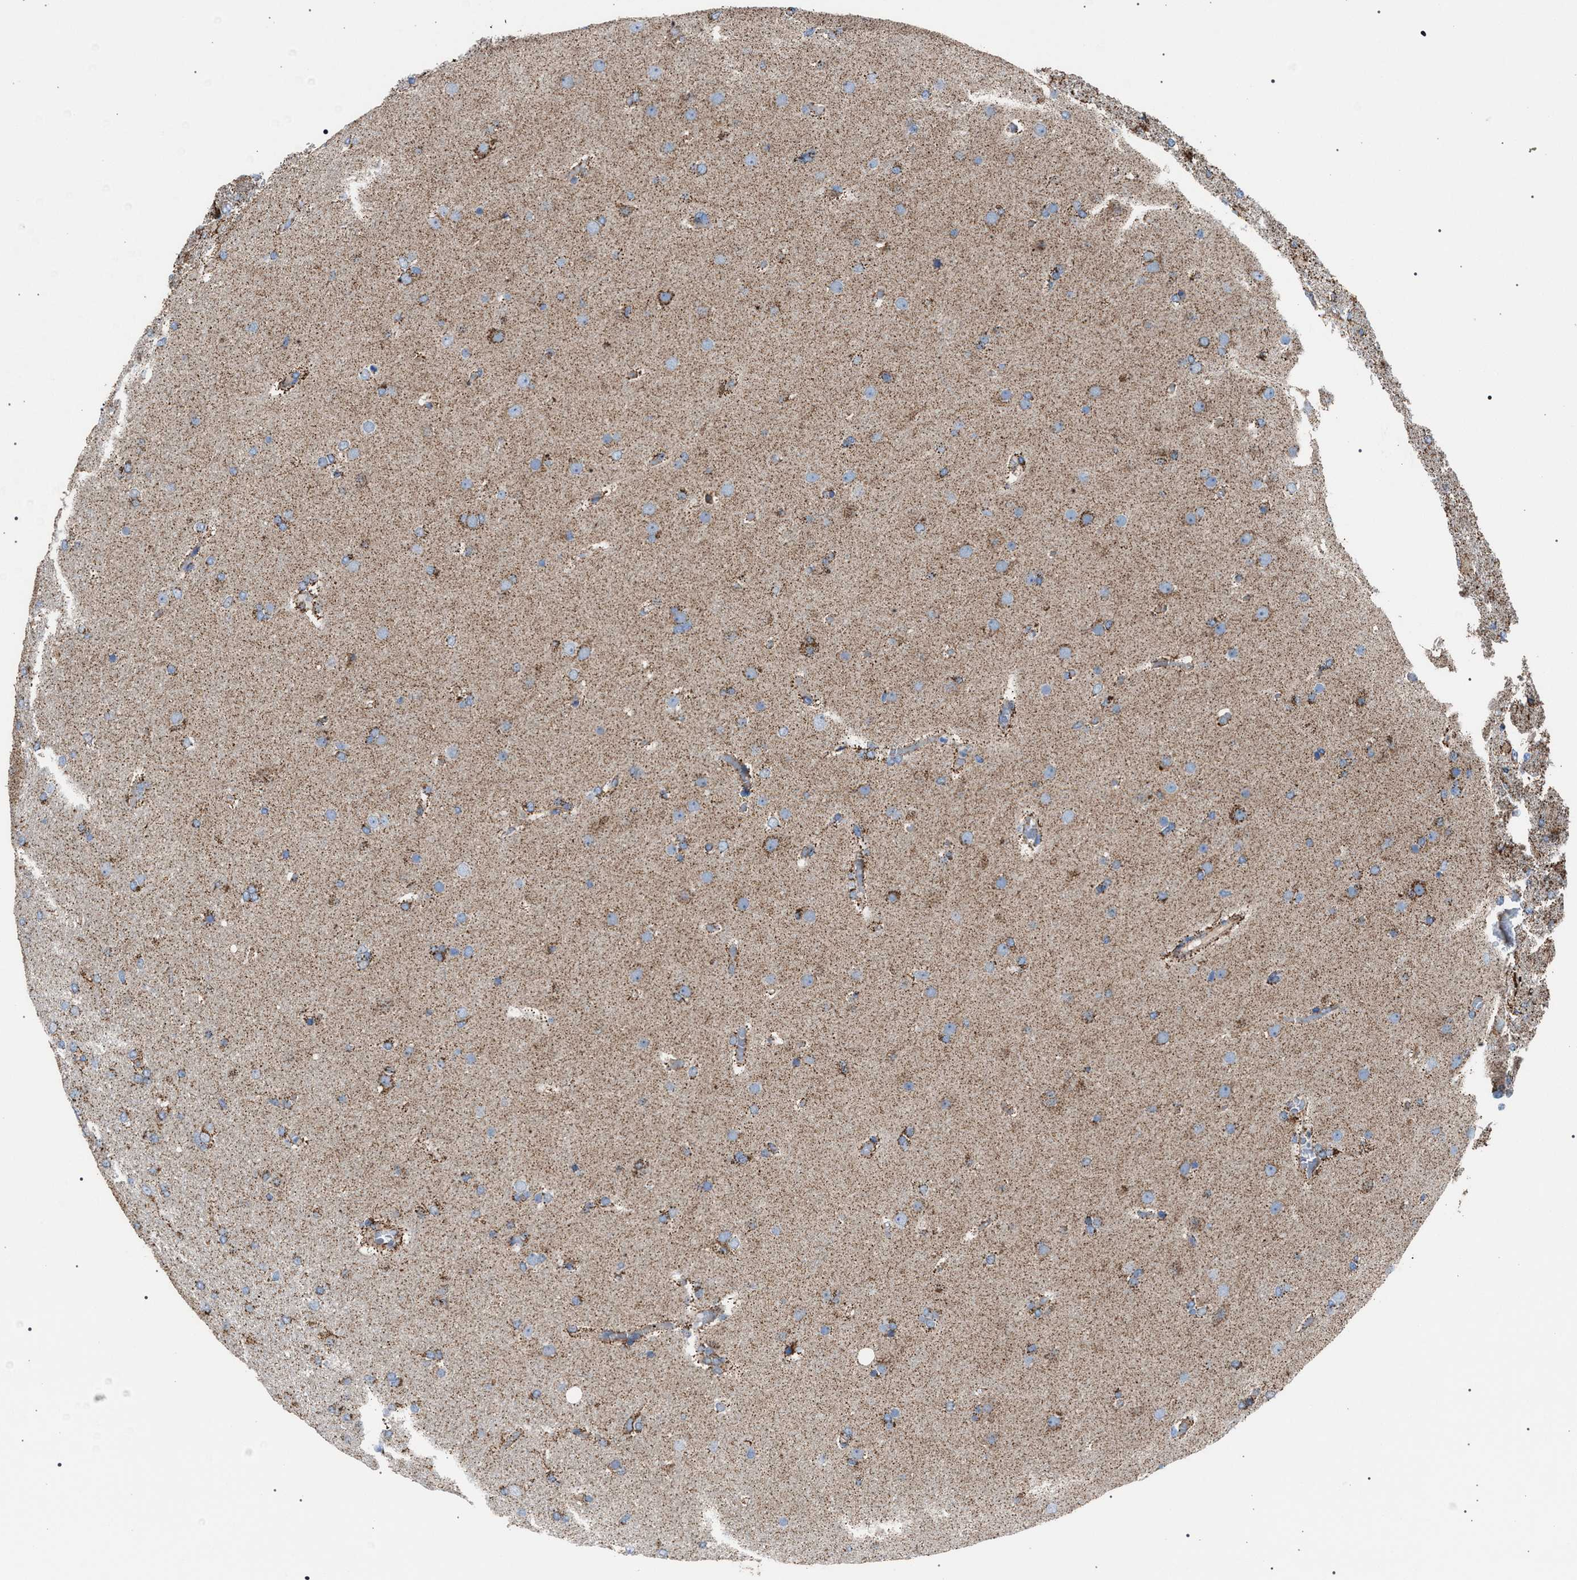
{"staining": {"intensity": "moderate", "quantity": "<25%", "location": "cytoplasmic/membranous"}, "tissue": "glioma", "cell_type": "Tumor cells", "image_type": "cancer", "snomed": [{"axis": "morphology", "description": "Glioma, malignant, High grade"}, {"axis": "topography", "description": "Cerebral cortex"}], "caption": "Malignant glioma (high-grade) tissue displays moderate cytoplasmic/membranous expression in approximately <25% of tumor cells", "gene": "VPS13A", "patient": {"sex": "female", "age": 36}}